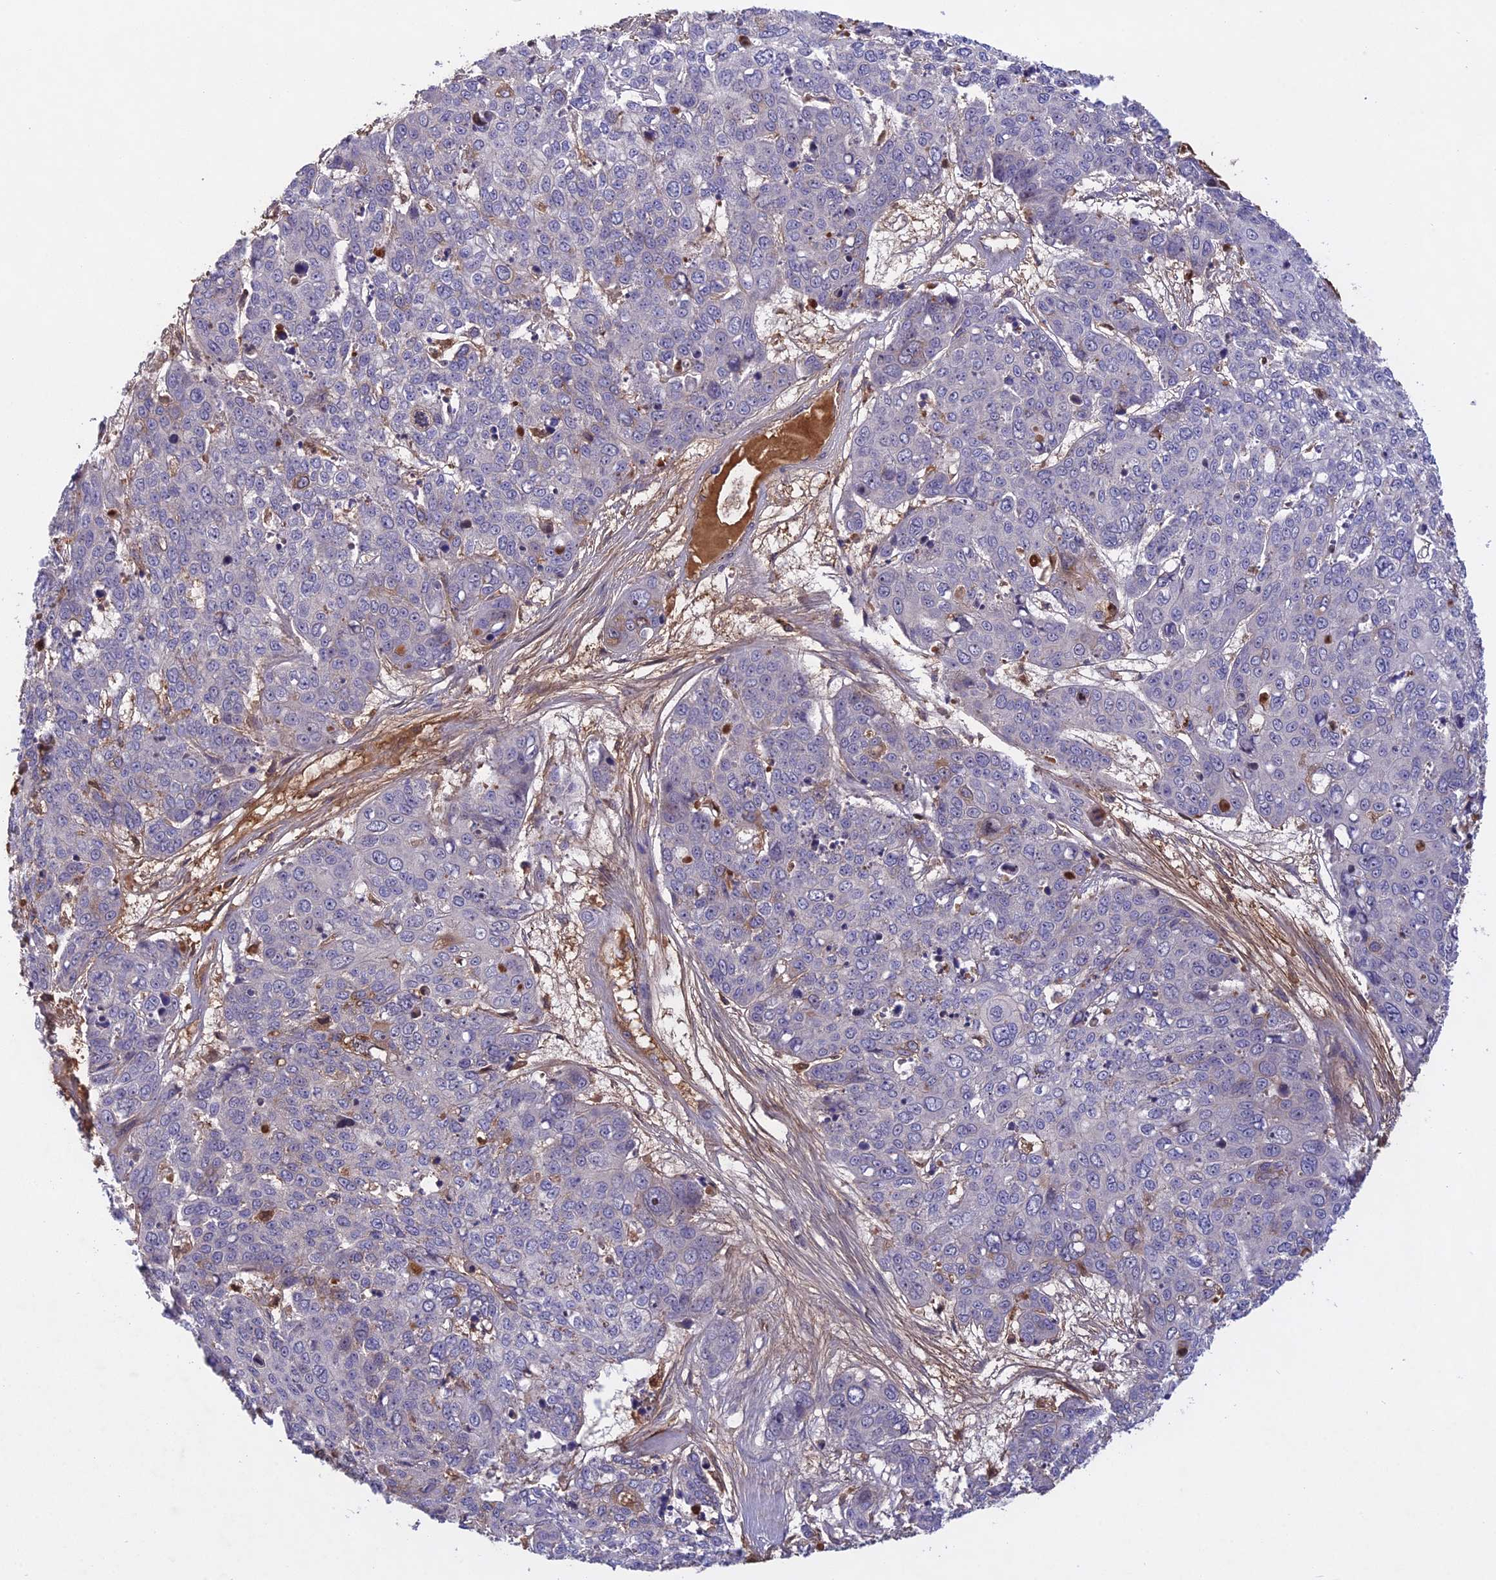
{"staining": {"intensity": "negative", "quantity": "none", "location": "none"}, "tissue": "skin cancer", "cell_type": "Tumor cells", "image_type": "cancer", "snomed": [{"axis": "morphology", "description": "Squamous cell carcinoma, NOS"}, {"axis": "topography", "description": "Skin"}], "caption": "Immunohistochemical staining of human skin cancer (squamous cell carcinoma) shows no significant staining in tumor cells.", "gene": "ADO", "patient": {"sex": "male", "age": 71}}